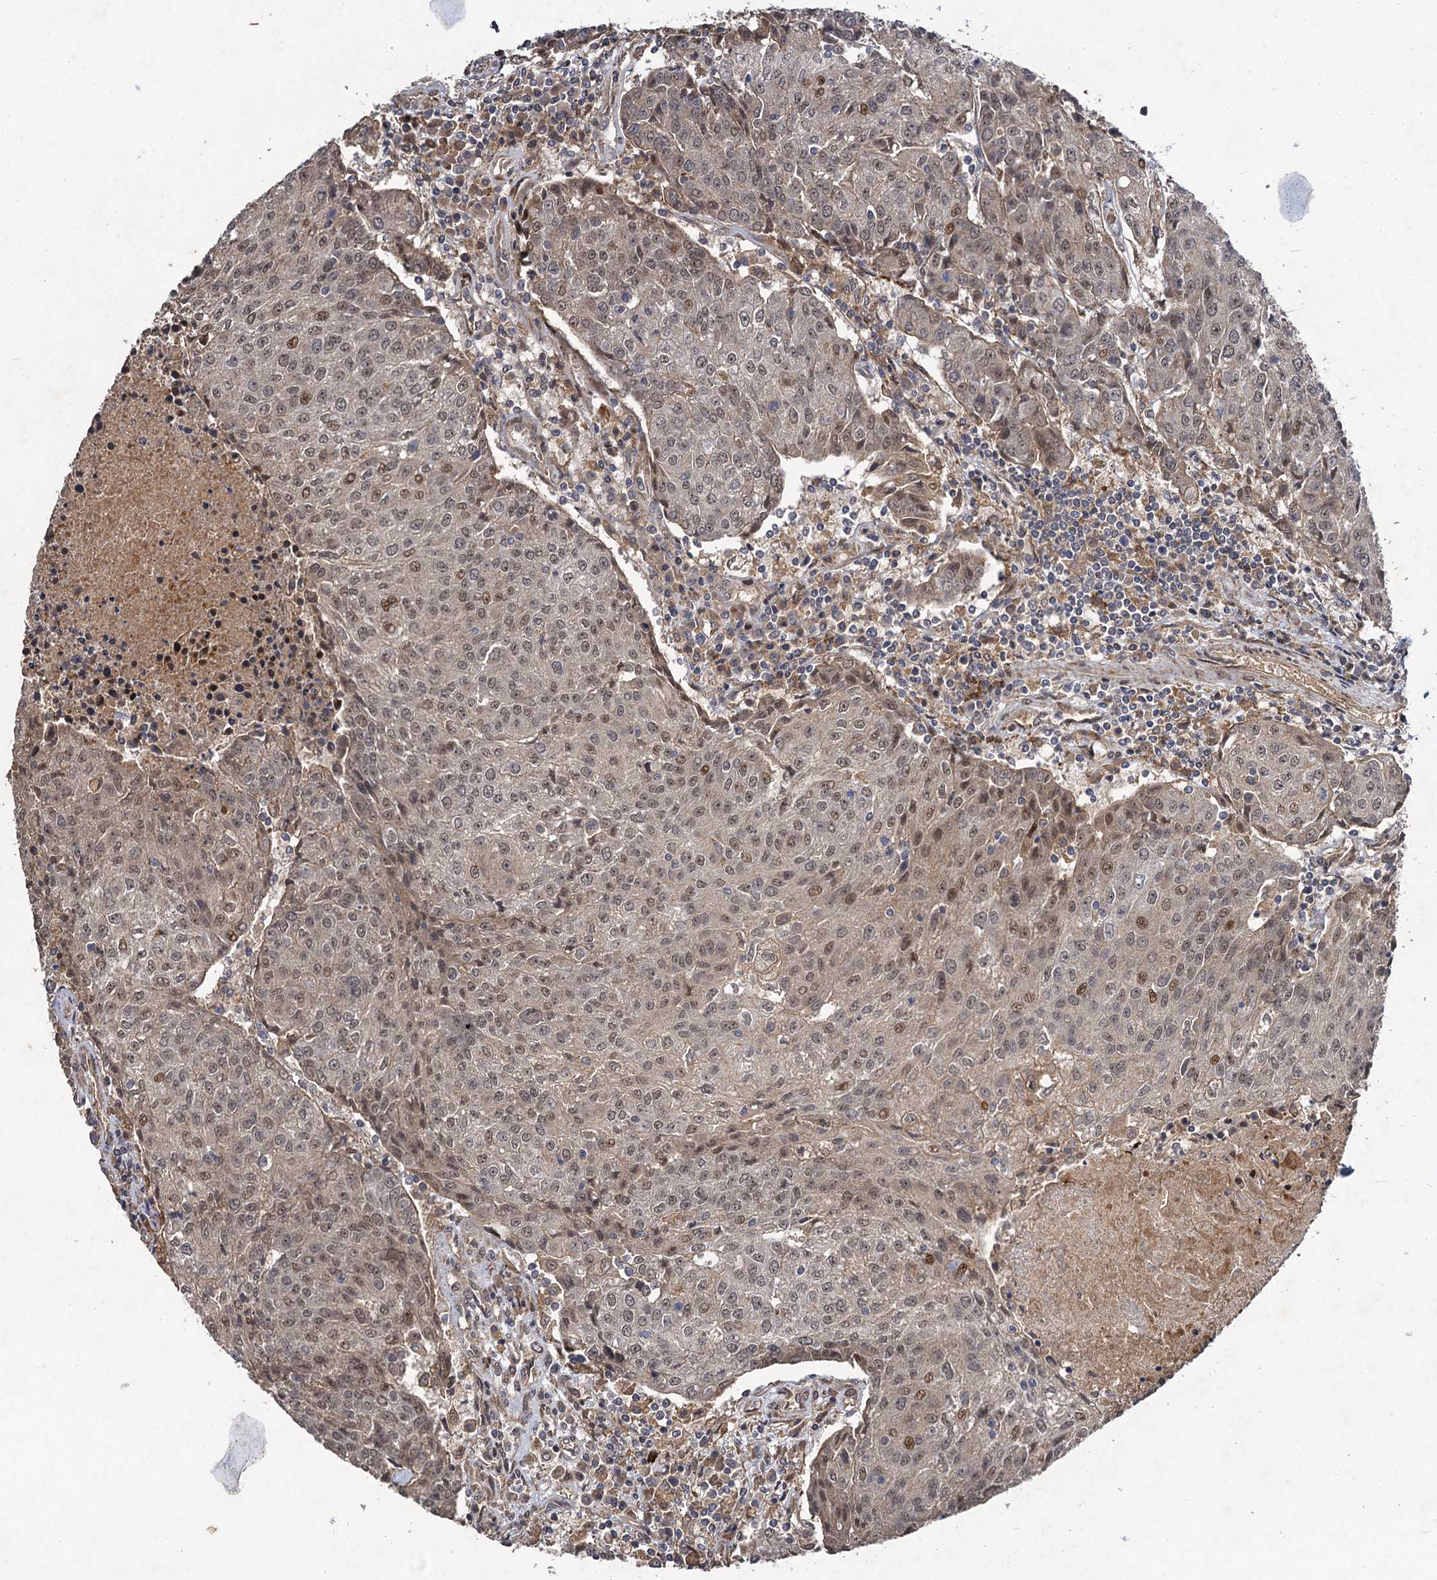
{"staining": {"intensity": "weak", "quantity": "25%-75%", "location": "nuclear"}, "tissue": "urothelial cancer", "cell_type": "Tumor cells", "image_type": "cancer", "snomed": [{"axis": "morphology", "description": "Urothelial carcinoma, High grade"}, {"axis": "topography", "description": "Urinary bladder"}], "caption": "This photomicrograph exhibits immunohistochemistry (IHC) staining of urothelial carcinoma (high-grade), with low weak nuclear staining in approximately 25%-75% of tumor cells.", "gene": "NUDT22", "patient": {"sex": "female", "age": 85}}